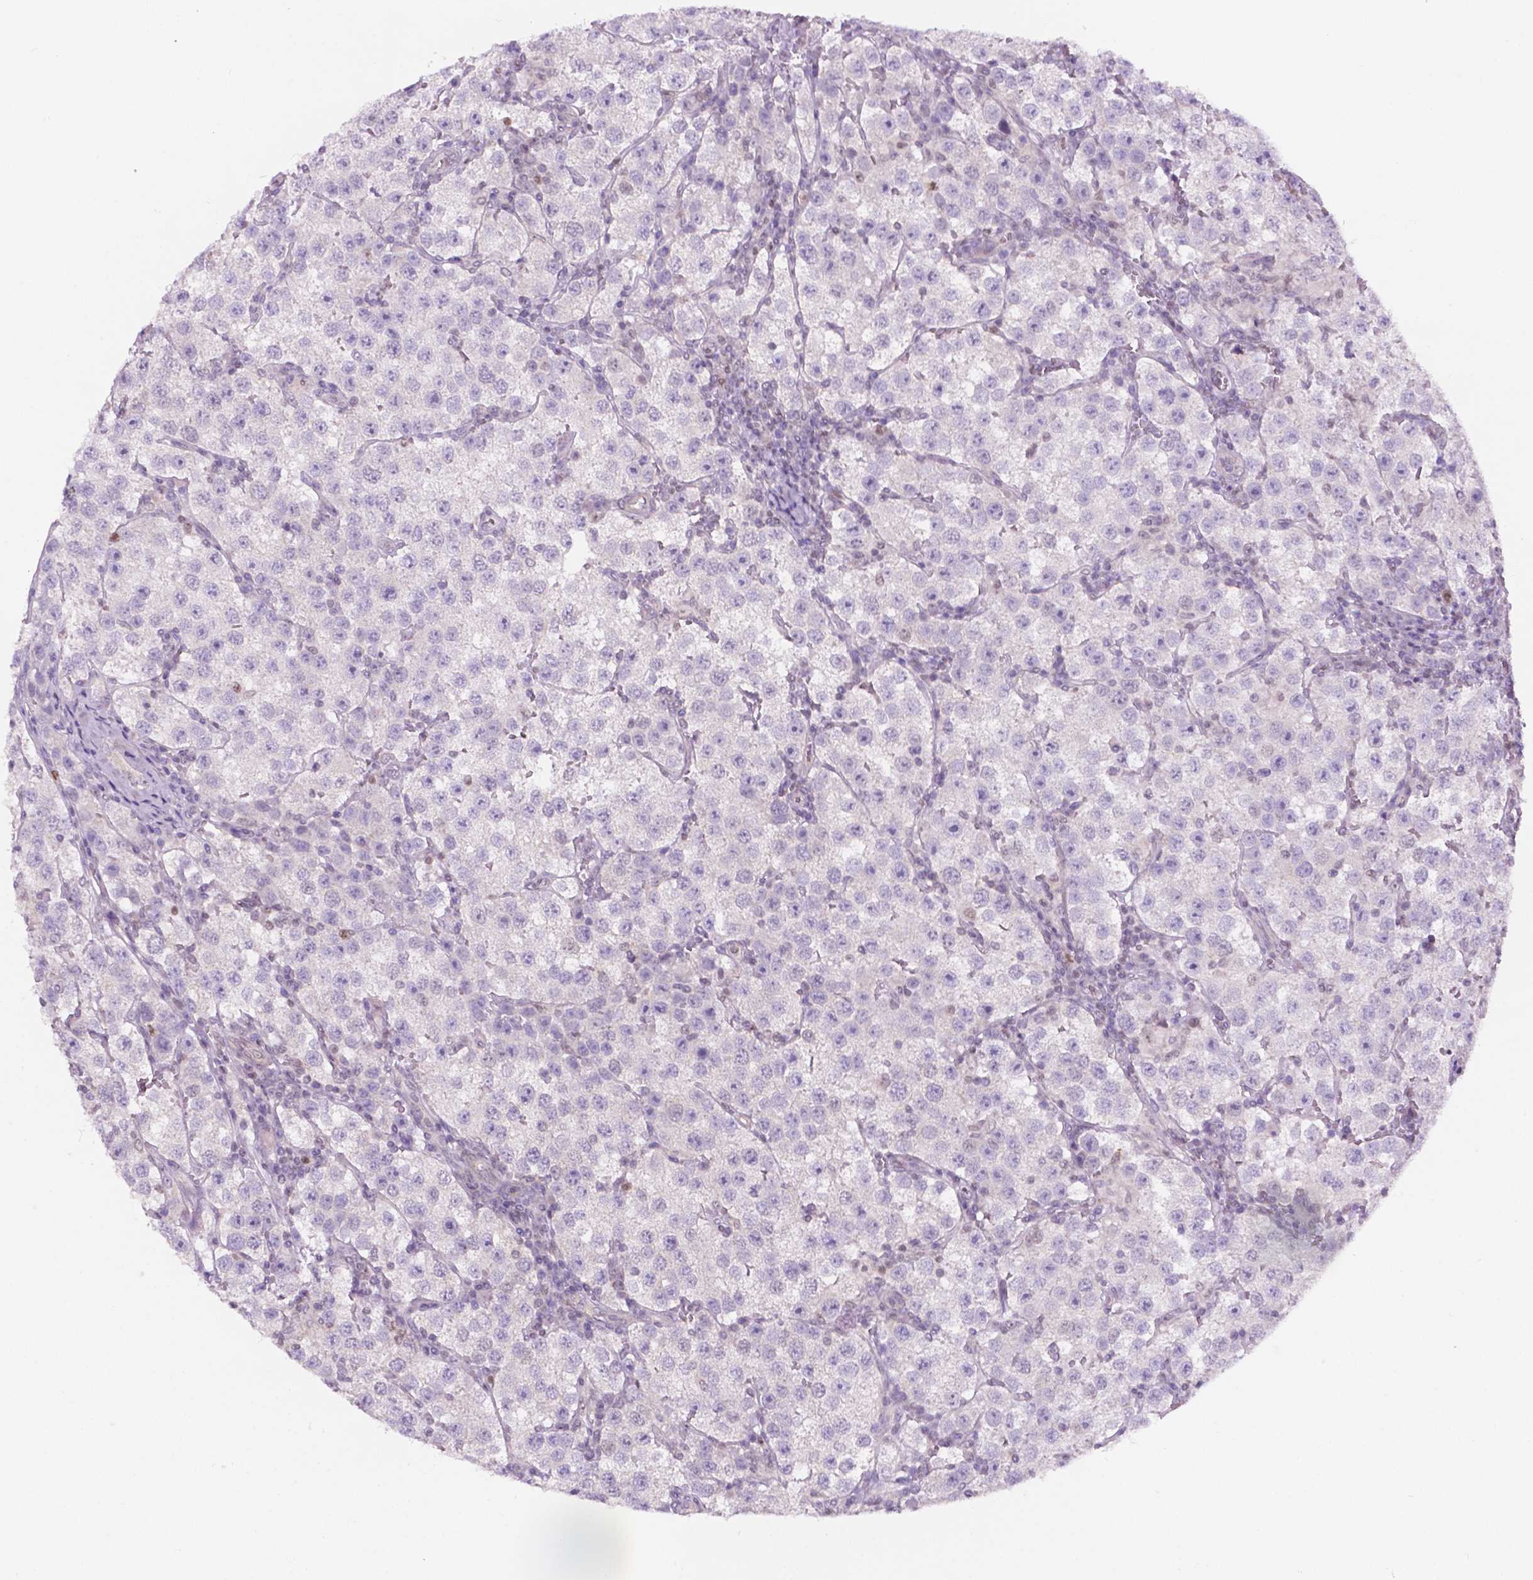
{"staining": {"intensity": "negative", "quantity": "none", "location": "none"}, "tissue": "testis cancer", "cell_type": "Tumor cells", "image_type": "cancer", "snomed": [{"axis": "morphology", "description": "Seminoma, NOS"}, {"axis": "topography", "description": "Testis"}], "caption": "This is an IHC micrograph of human testis cancer (seminoma). There is no expression in tumor cells.", "gene": "FAM50B", "patient": {"sex": "male", "age": 37}}